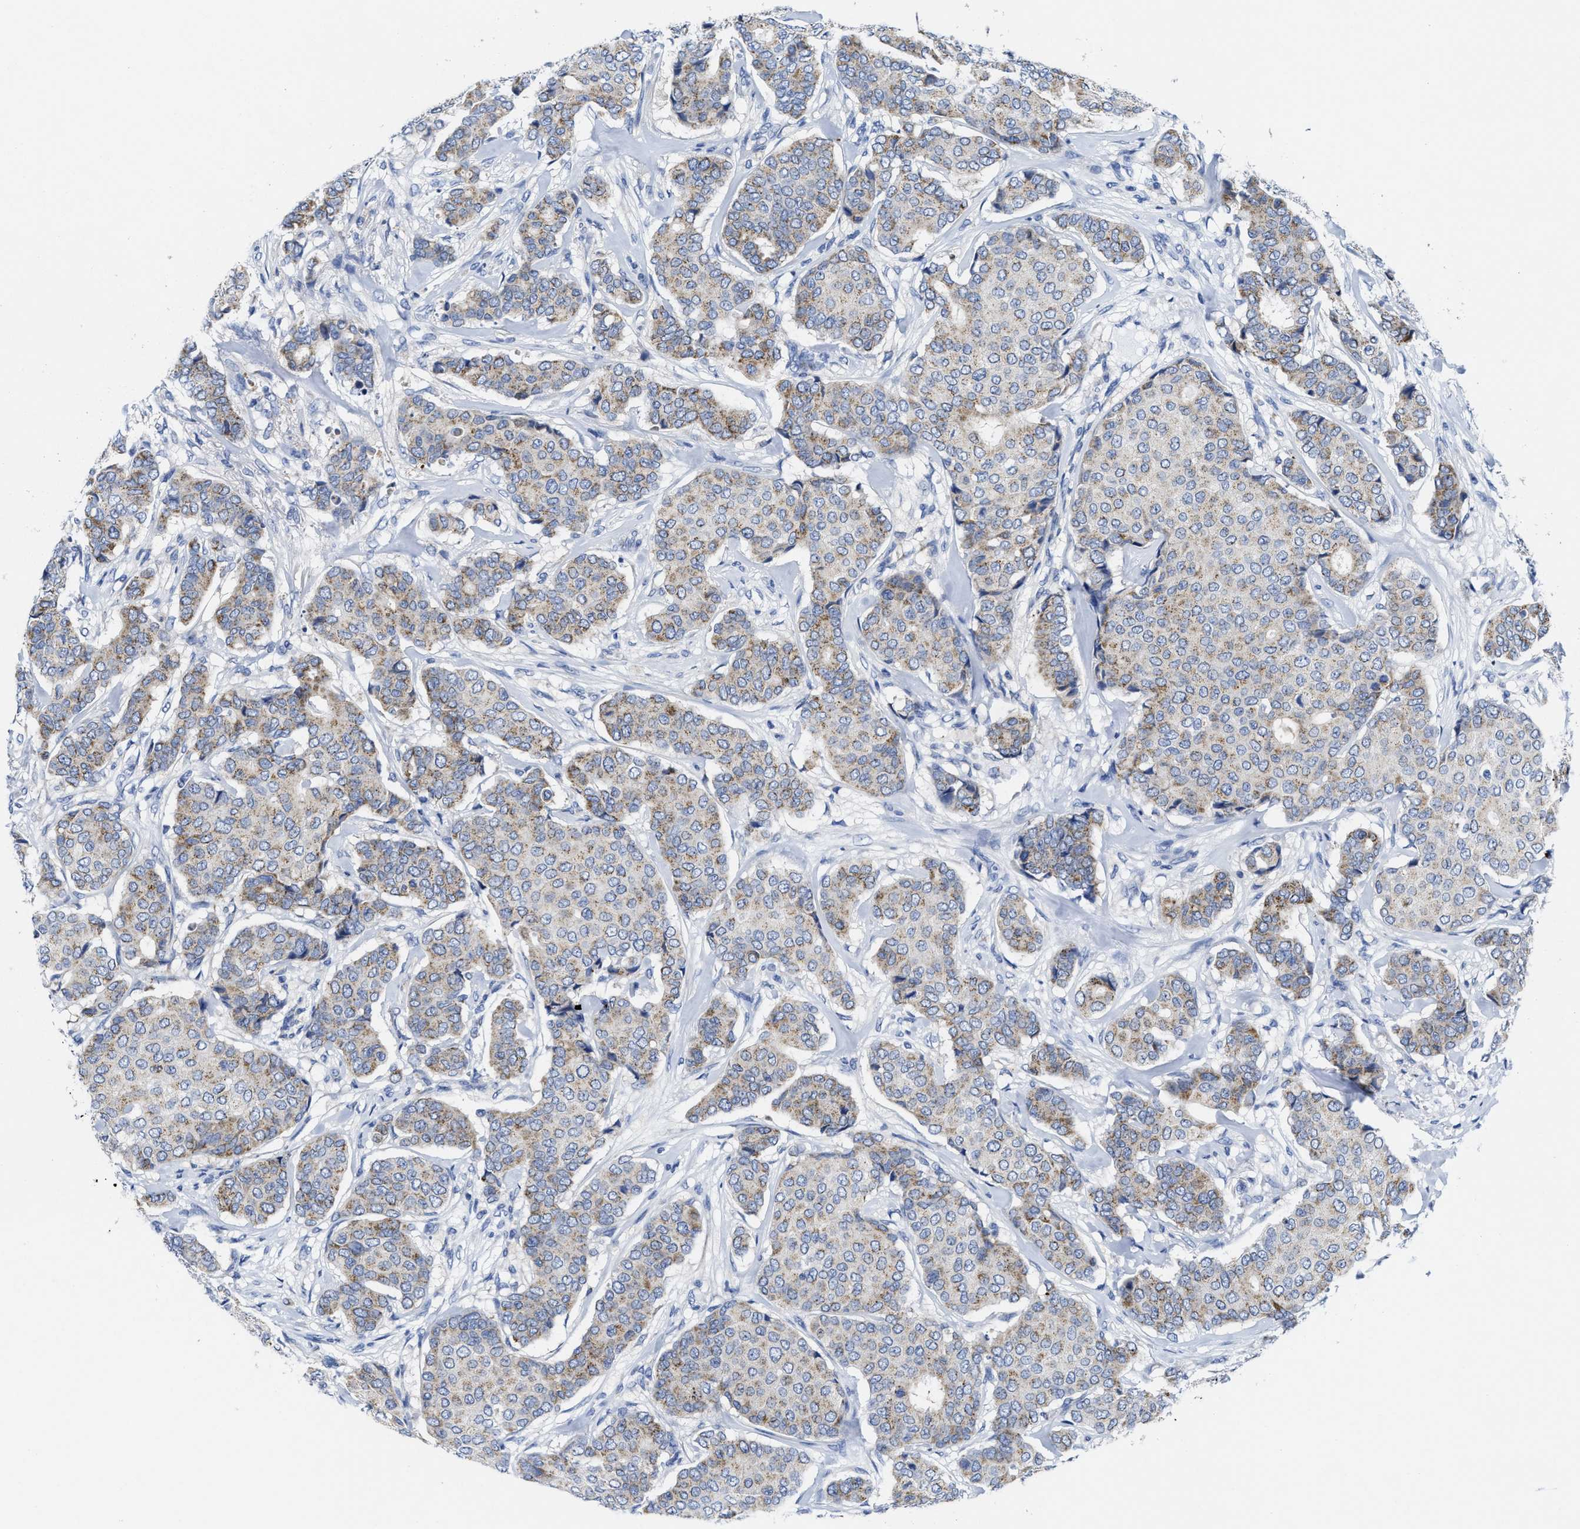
{"staining": {"intensity": "weak", "quantity": ">75%", "location": "cytoplasmic/membranous"}, "tissue": "breast cancer", "cell_type": "Tumor cells", "image_type": "cancer", "snomed": [{"axis": "morphology", "description": "Duct carcinoma"}, {"axis": "topography", "description": "Breast"}], "caption": "High-power microscopy captured an IHC micrograph of breast infiltrating ductal carcinoma, revealing weak cytoplasmic/membranous expression in about >75% of tumor cells. The staining was performed using DAB, with brown indicating positive protein expression. Nuclei are stained blue with hematoxylin.", "gene": "TBRG4", "patient": {"sex": "female", "age": 75}}